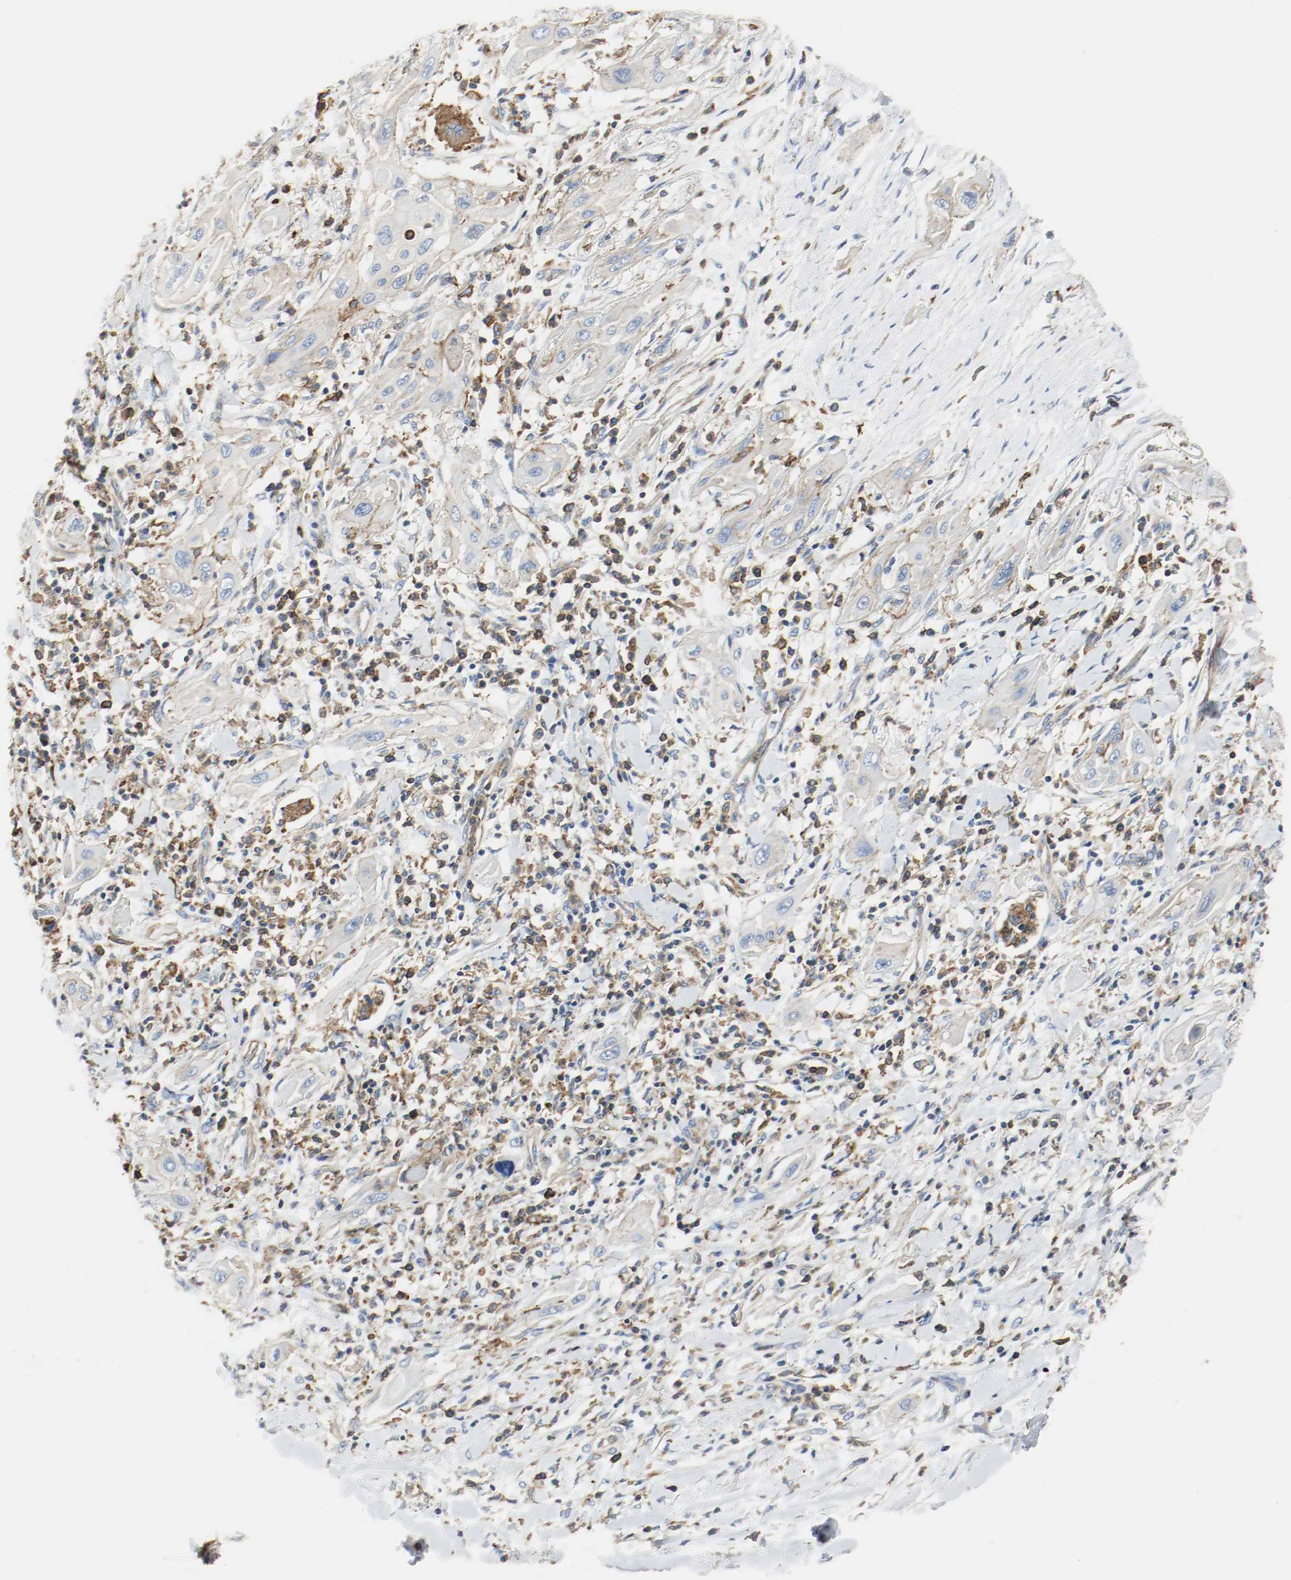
{"staining": {"intensity": "weak", "quantity": "25%-75%", "location": "cytoplasmic/membranous"}, "tissue": "lung cancer", "cell_type": "Tumor cells", "image_type": "cancer", "snomed": [{"axis": "morphology", "description": "Squamous cell carcinoma, NOS"}, {"axis": "topography", "description": "Lung"}], "caption": "Immunohistochemical staining of lung cancer (squamous cell carcinoma) shows low levels of weak cytoplasmic/membranous protein staining in approximately 25%-75% of tumor cells.", "gene": "ARPC1B", "patient": {"sex": "female", "age": 47}}